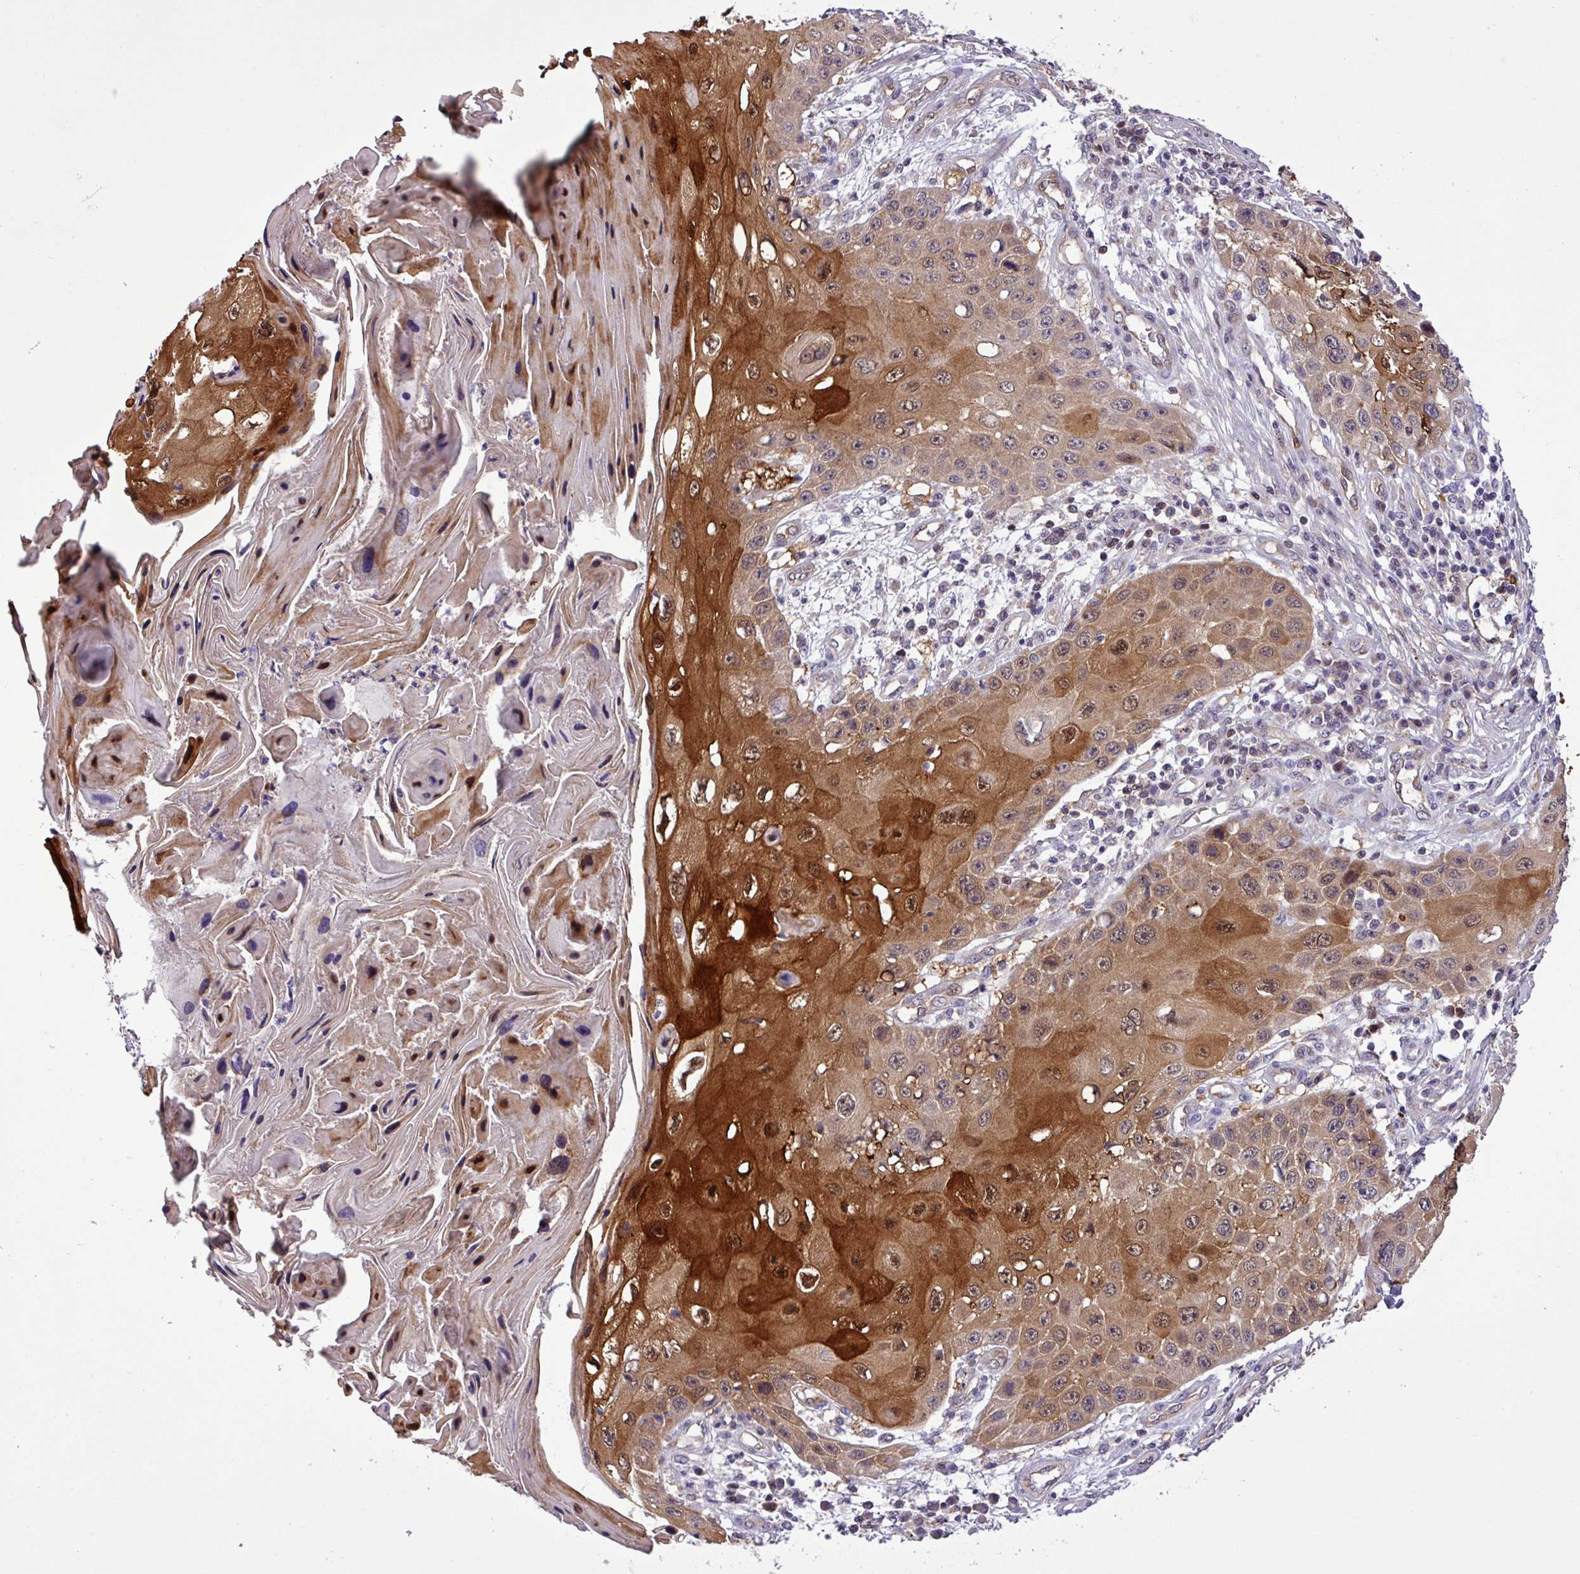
{"staining": {"intensity": "strong", "quantity": ">75%", "location": "cytoplasmic/membranous,nuclear"}, "tissue": "skin cancer", "cell_type": "Tumor cells", "image_type": "cancer", "snomed": [{"axis": "morphology", "description": "Squamous cell carcinoma, NOS"}, {"axis": "topography", "description": "Skin"}, {"axis": "topography", "description": "Vulva"}], "caption": "IHC photomicrograph of neoplastic tissue: human skin cancer stained using IHC demonstrates high levels of strong protein expression localized specifically in the cytoplasmic/membranous and nuclear of tumor cells, appearing as a cytoplasmic/membranous and nuclear brown color.", "gene": "CARHSP1", "patient": {"sex": "female", "age": 44}}